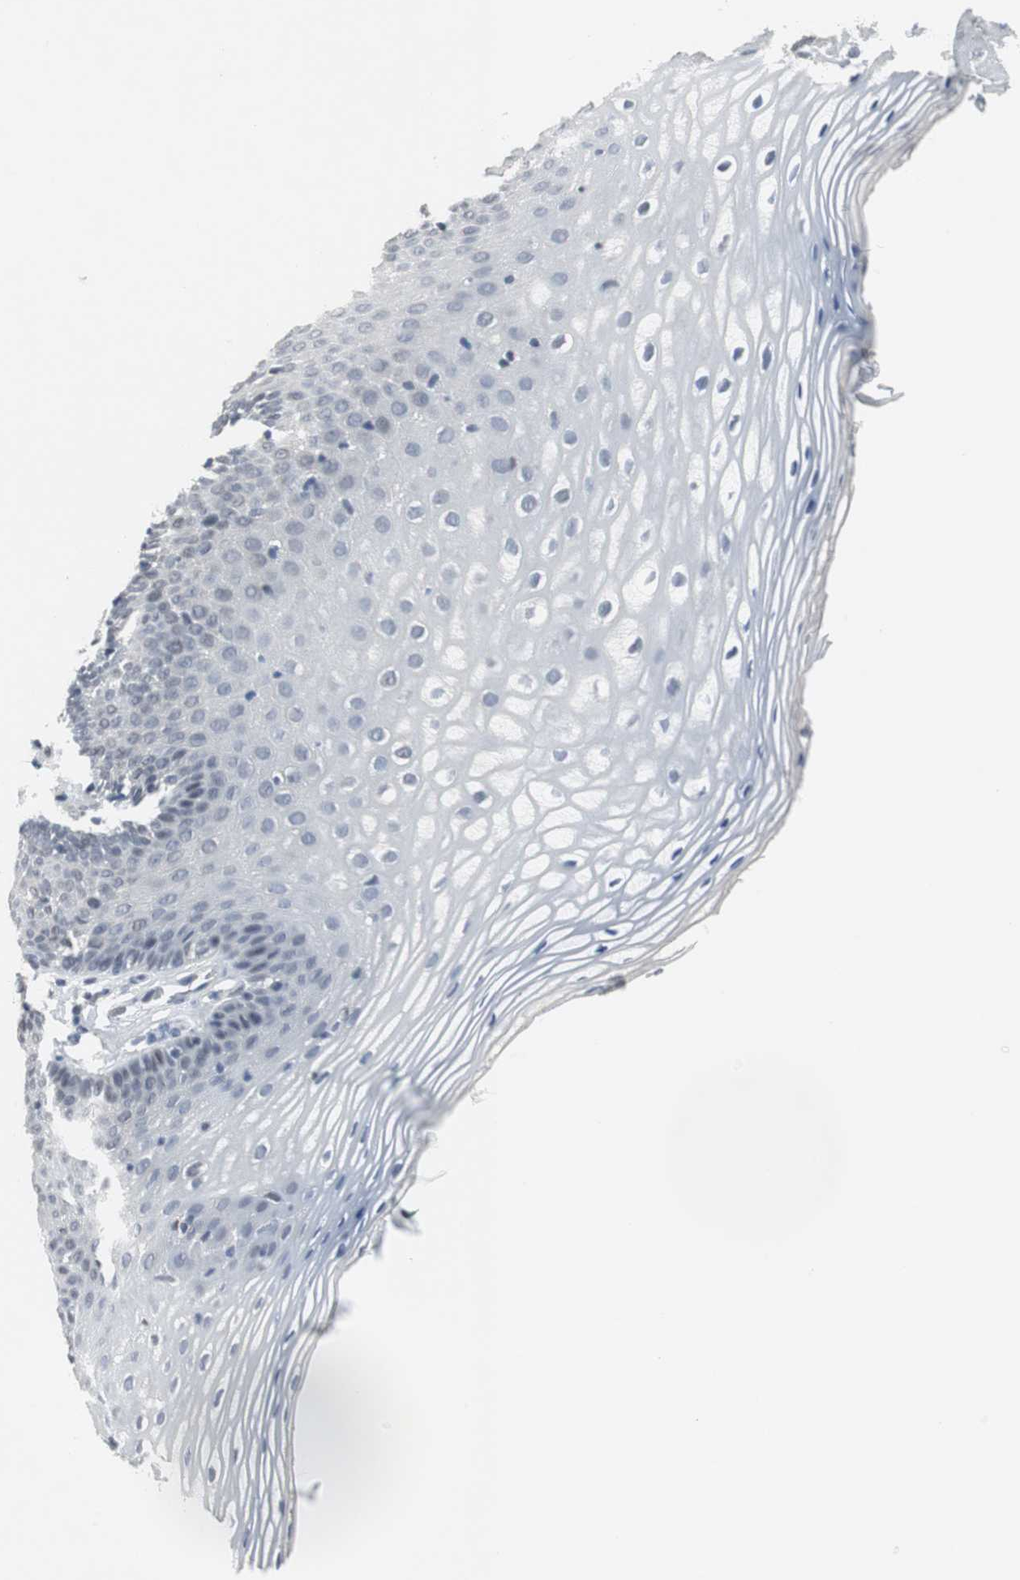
{"staining": {"intensity": "negative", "quantity": "none", "location": "none"}, "tissue": "vagina", "cell_type": "Squamous epithelial cells", "image_type": "normal", "snomed": [{"axis": "morphology", "description": "Normal tissue, NOS"}, {"axis": "topography", "description": "Vagina"}], "caption": "High power microscopy image of an immunohistochemistry micrograph of unremarkable vagina, revealing no significant expression in squamous epithelial cells.", "gene": "ELK1", "patient": {"sex": "female", "age": 55}}